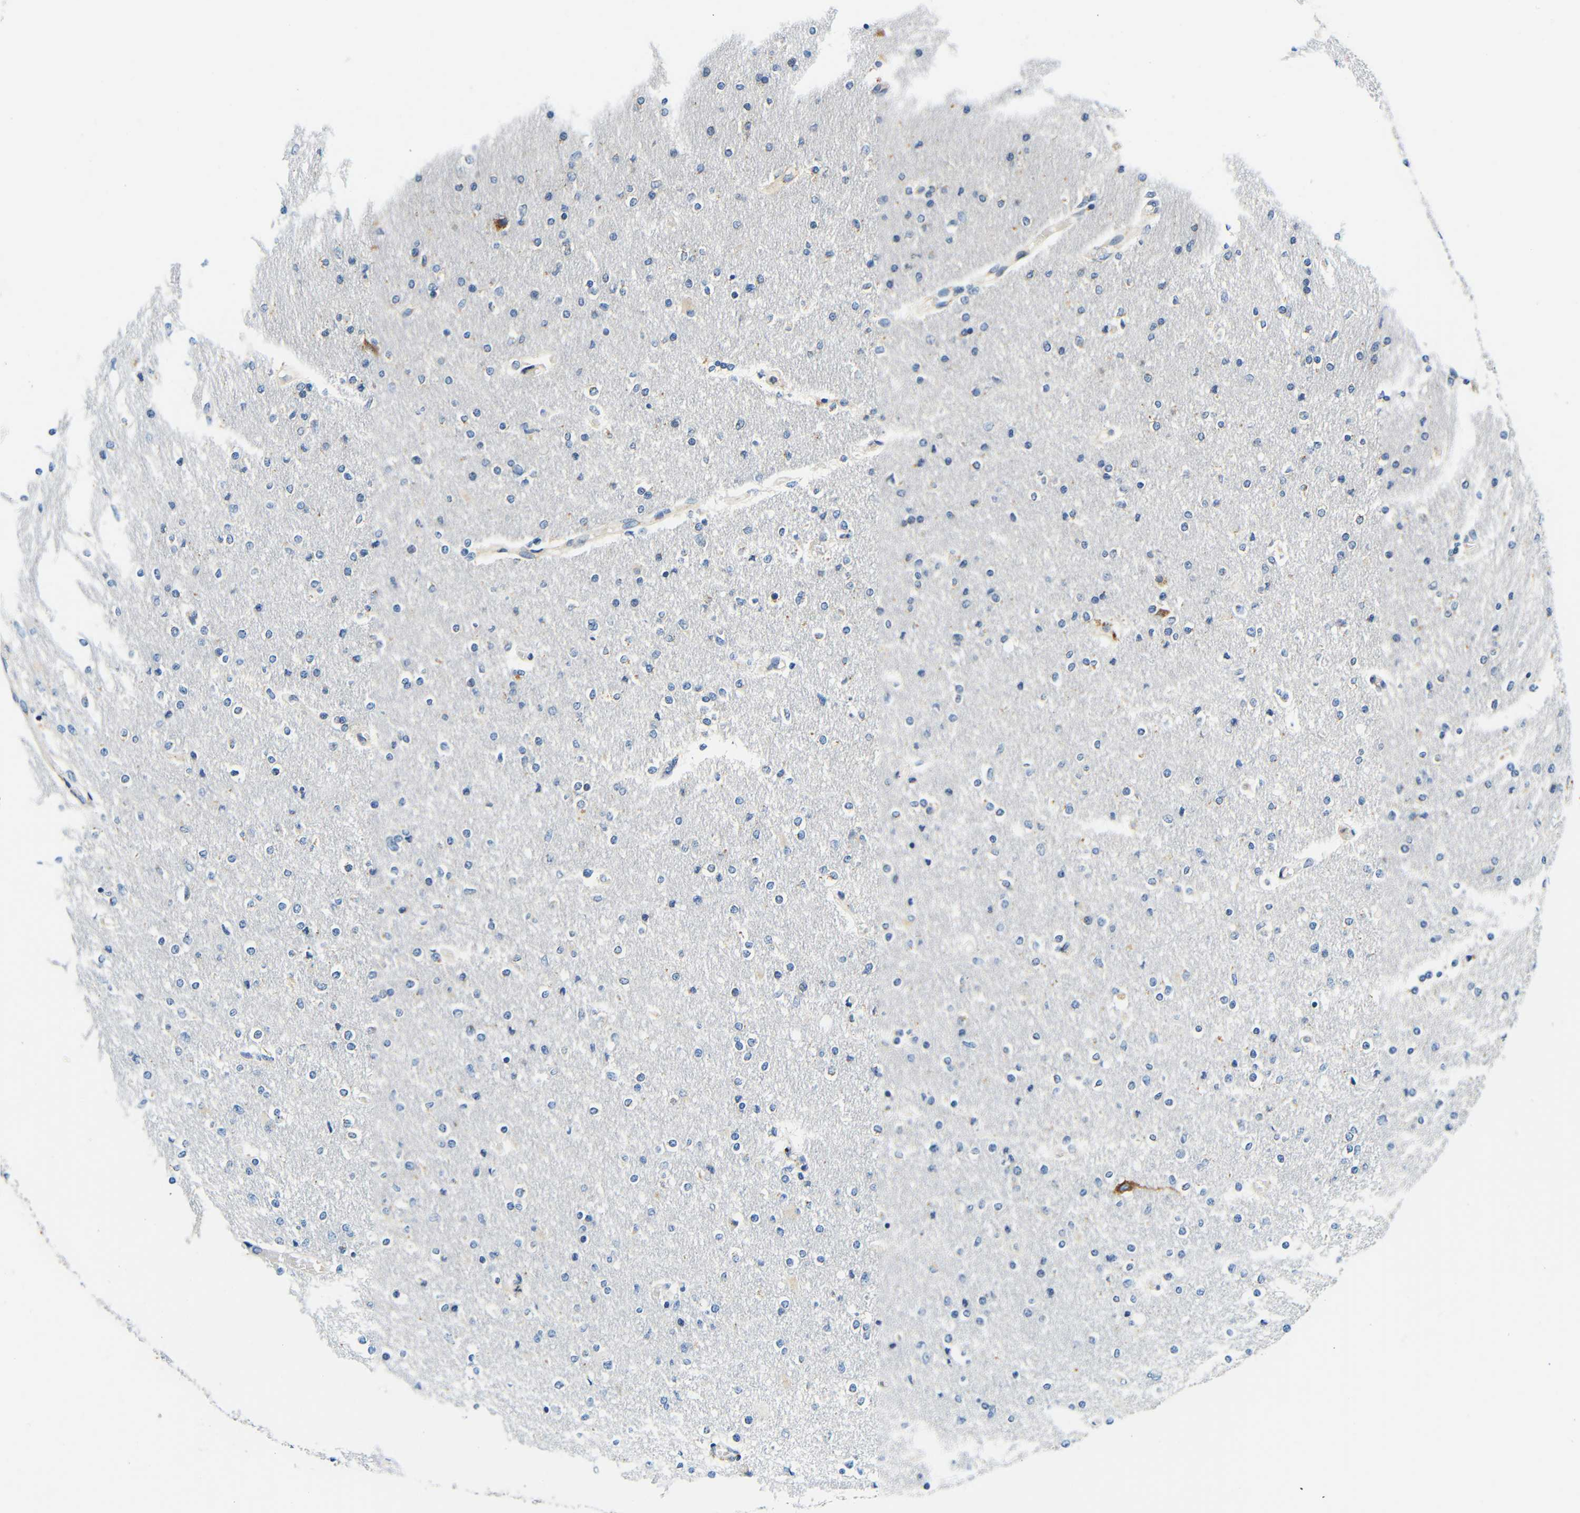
{"staining": {"intensity": "negative", "quantity": "none", "location": "none"}, "tissue": "glioma", "cell_type": "Tumor cells", "image_type": "cancer", "snomed": [{"axis": "morphology", "description": "Glioma, malignant, High grade"}, {"axis": "topography", "description": "Cerebral cortex"}], "caption": "IHC micrograph of glioma stained for a protein (brown), which reveals no positivity in tumor cells.", "gene": "USO1", "patient": {"sex": "female", "age": 36}}